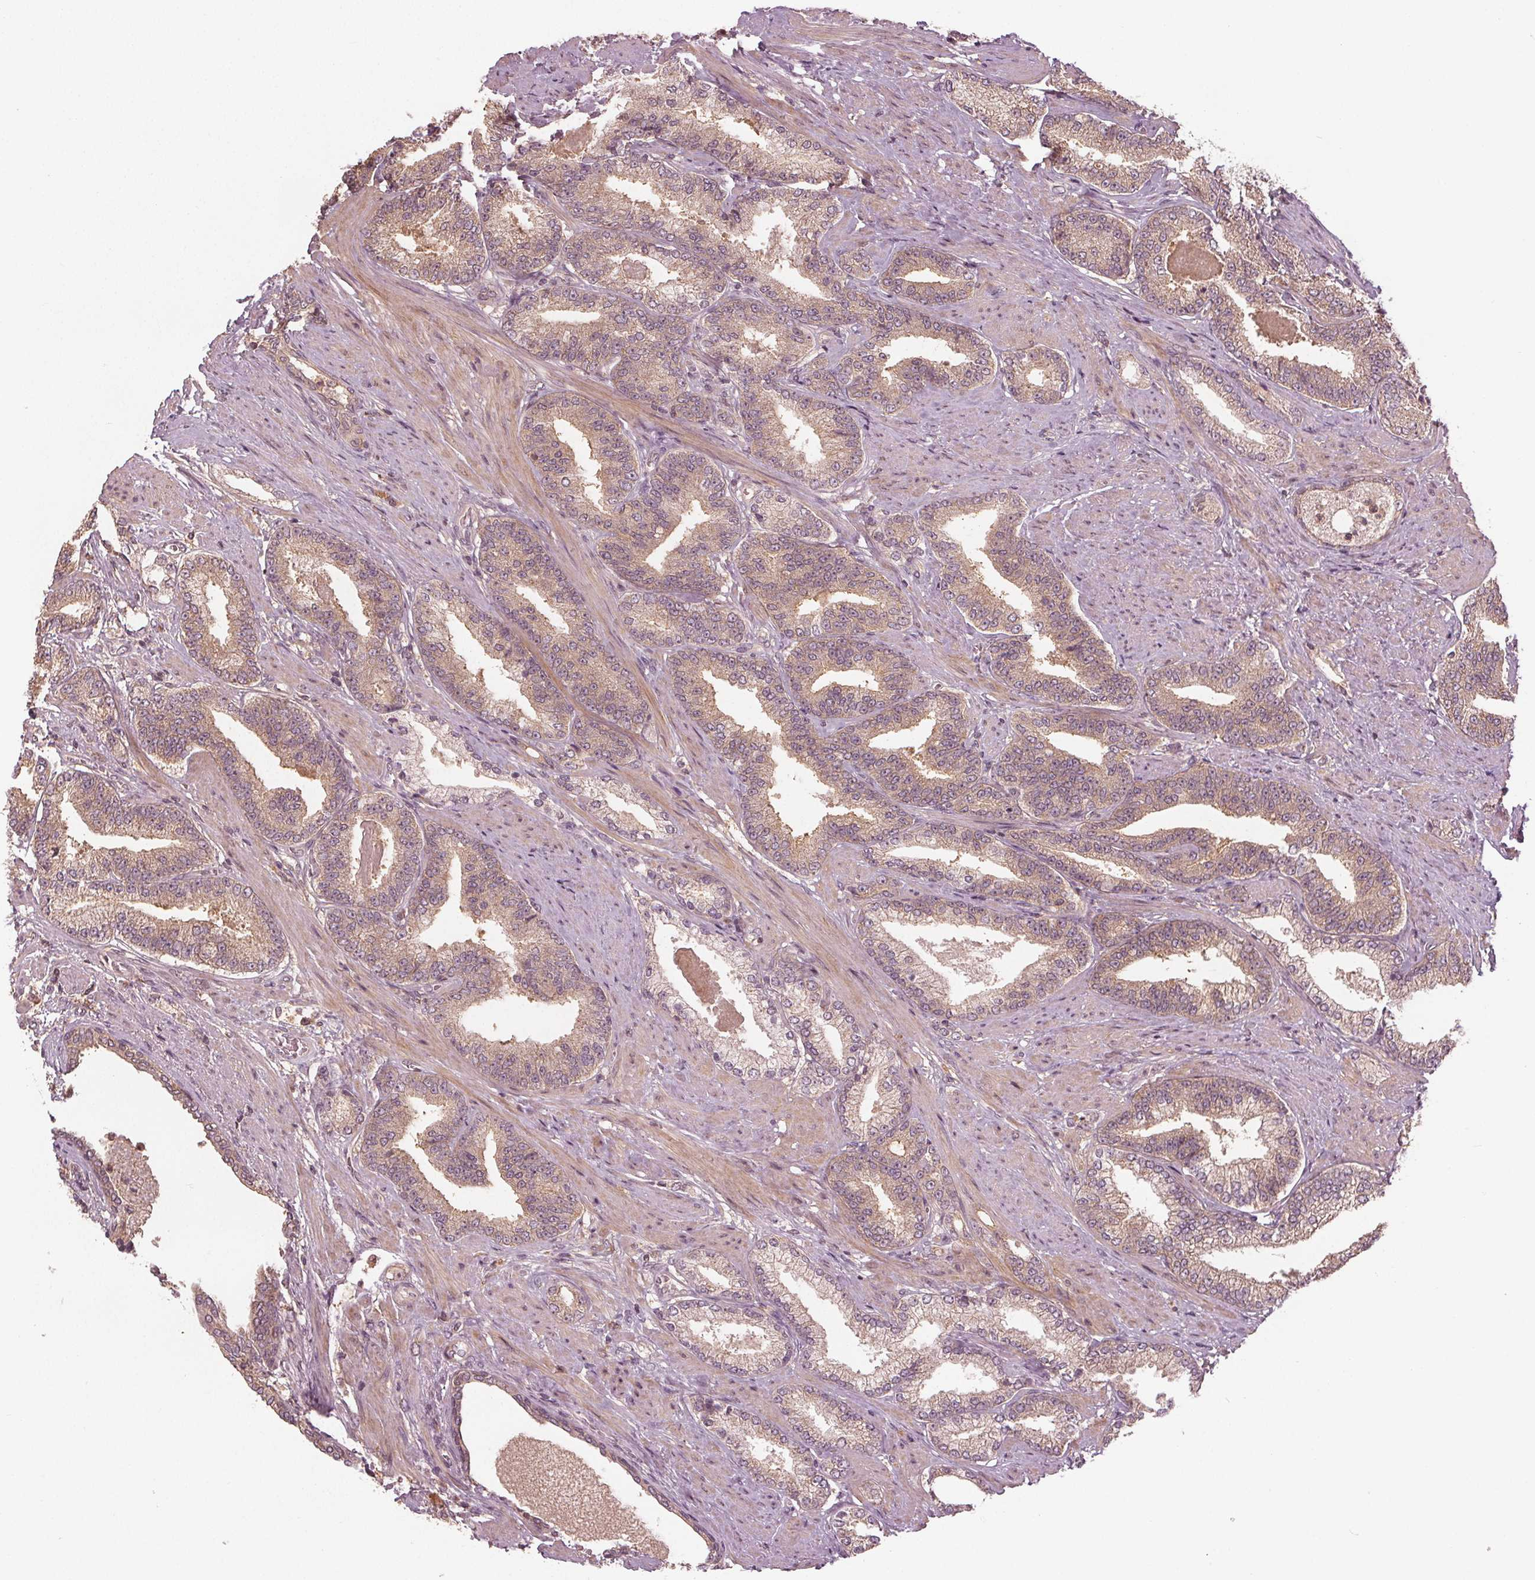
{"staining": {"intensity": "moderate", "quantity": ">75%", "location": "cytoplasmic/membranous"}, "tissue": "prostate cancer", "cell_type": "Tumor cells", "image_type": "cancer", "snomed": [{"axis": "morphology", "description": "Adenocarcinoma, High grade"}, {"axis": "topography", "description": "Prostate and seminal vesicle, NOS"}], "caption": "IHC micrograph of neoplastic tissue: prostate cancer (adenocarcinoma (high-grade)) stained using IHC shows medium levels of moderate protein expression localized specifically in the cytoplasmic/membranous of tumor cells, appearing as a cytoplasmic/membranous brown color.", "gene": "GNB2", "patient": {"sex": "male", "age": 61}}